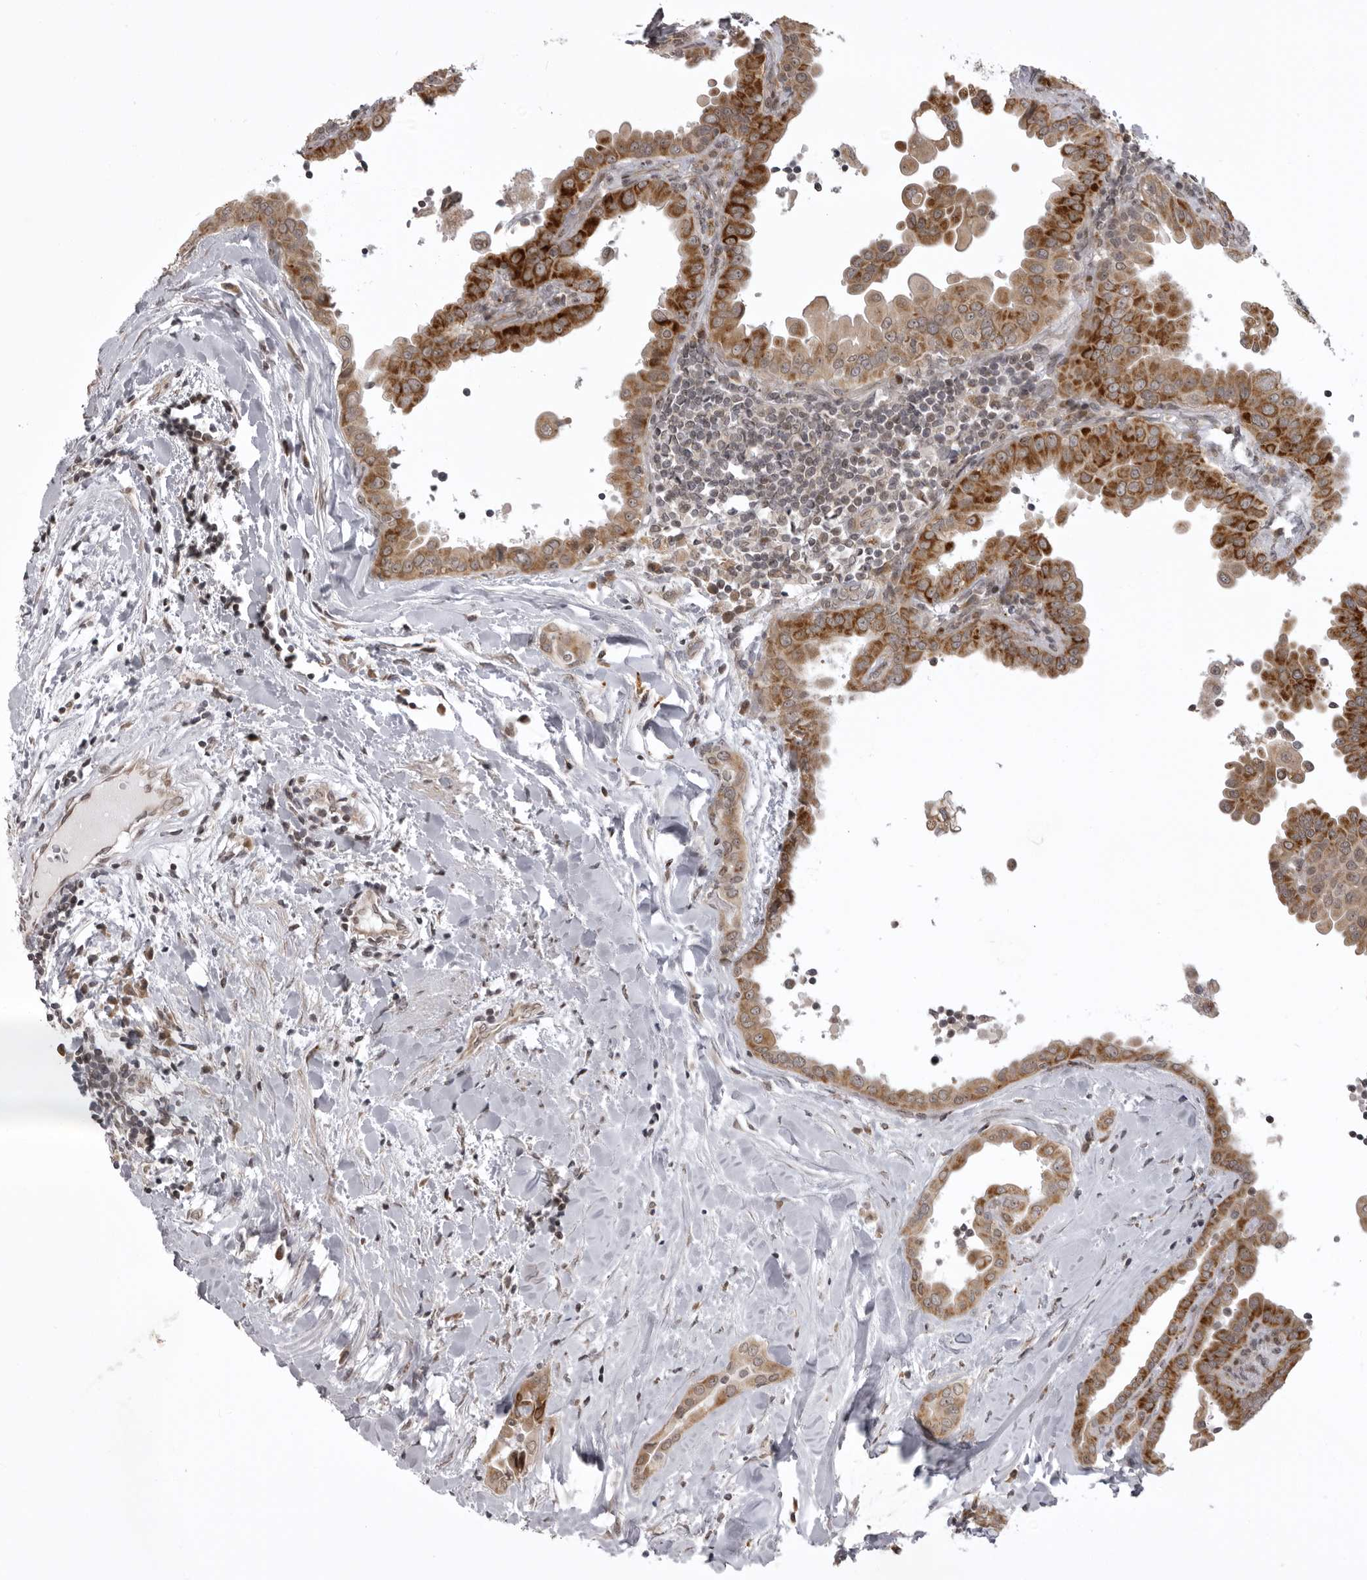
{"staining": {"intensity": "strong", "quantity": ">75%", "location": "cytoplasmic/membranous"}, "tissue": "thyroid cancer", "cell_type": "Tumor cells", "image_type": "cancer", "snomed": [{"axis": "morphology", "description": "Papillary adenocarcinoma, NOS"}, {"axis": "topography", "description": "Thyroid gland"}], "caption": "About >75% of tumor cells in thyroid cancer (papillary adenocarcinoma) demonstrate strong cytoplasmic/membranous protein positivity as visualized by brown immunohistochemical staining.", "gene": "C1orf109", "patient": {"sex": "male", "age": 33}}